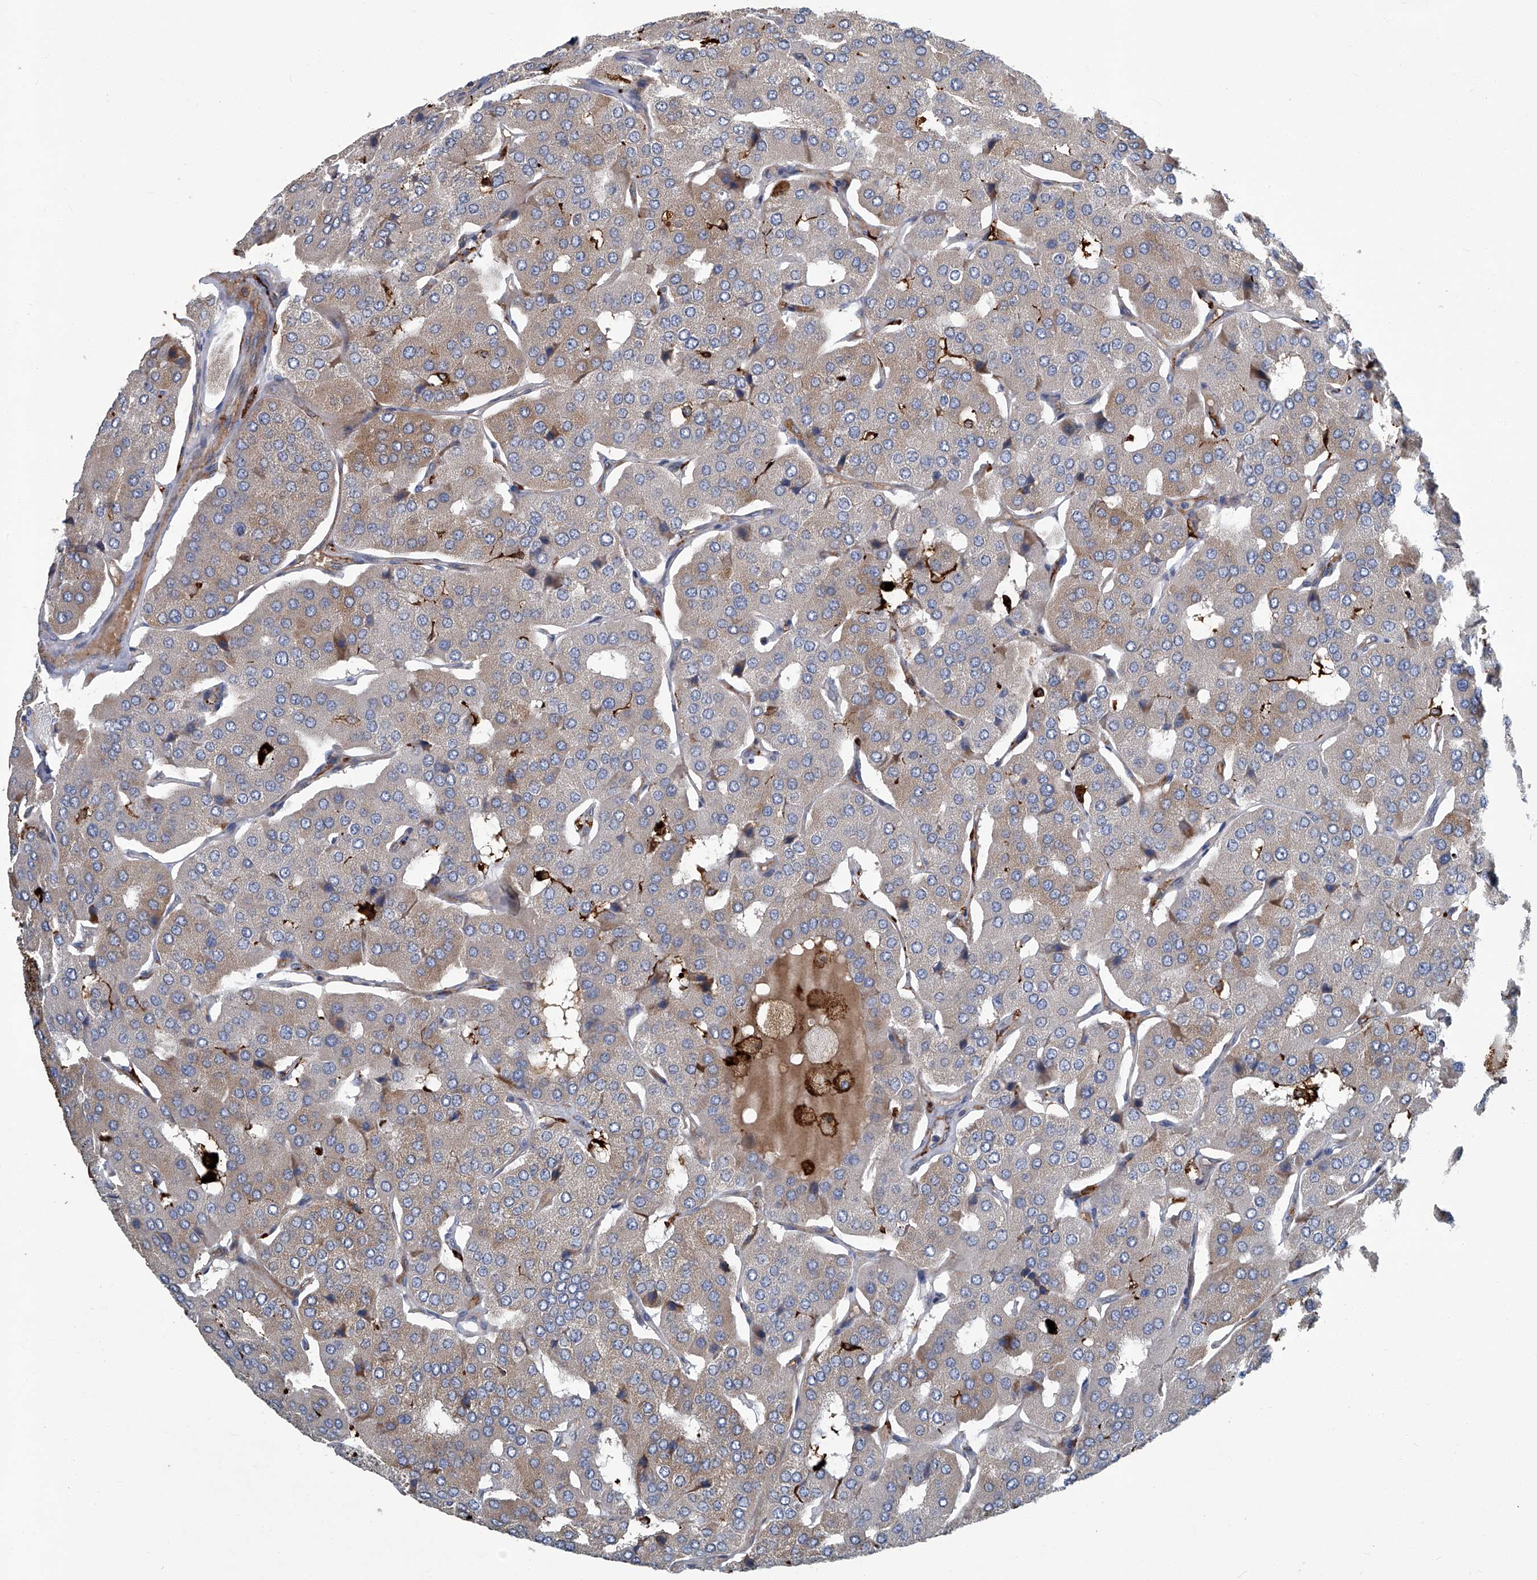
{"staining": {"intensity": "weak", "quantity": "25%-75%", "location": "cytoplasmic/membranous"}, "tissue": "parathyroid gland", "cell_type": "Glandular cells", "image_type": "normal", "snomed": [{"axis": "morphology", "description": "Normal tissue, NOS"}, {"axis": "morphology", "description": "Adenoma, NOS"}, {"axis": "topography", "description": "Parathyroid gland"}], "caption": "High-power microscopy captured an IHC image of unremarkable parathyroid gland, revealing weak cytoplasmic/membranous staining in about 25%-75% of glandular cells.", "gene": "FAM167A", "patient": {"sex": "female", "age": 86}}